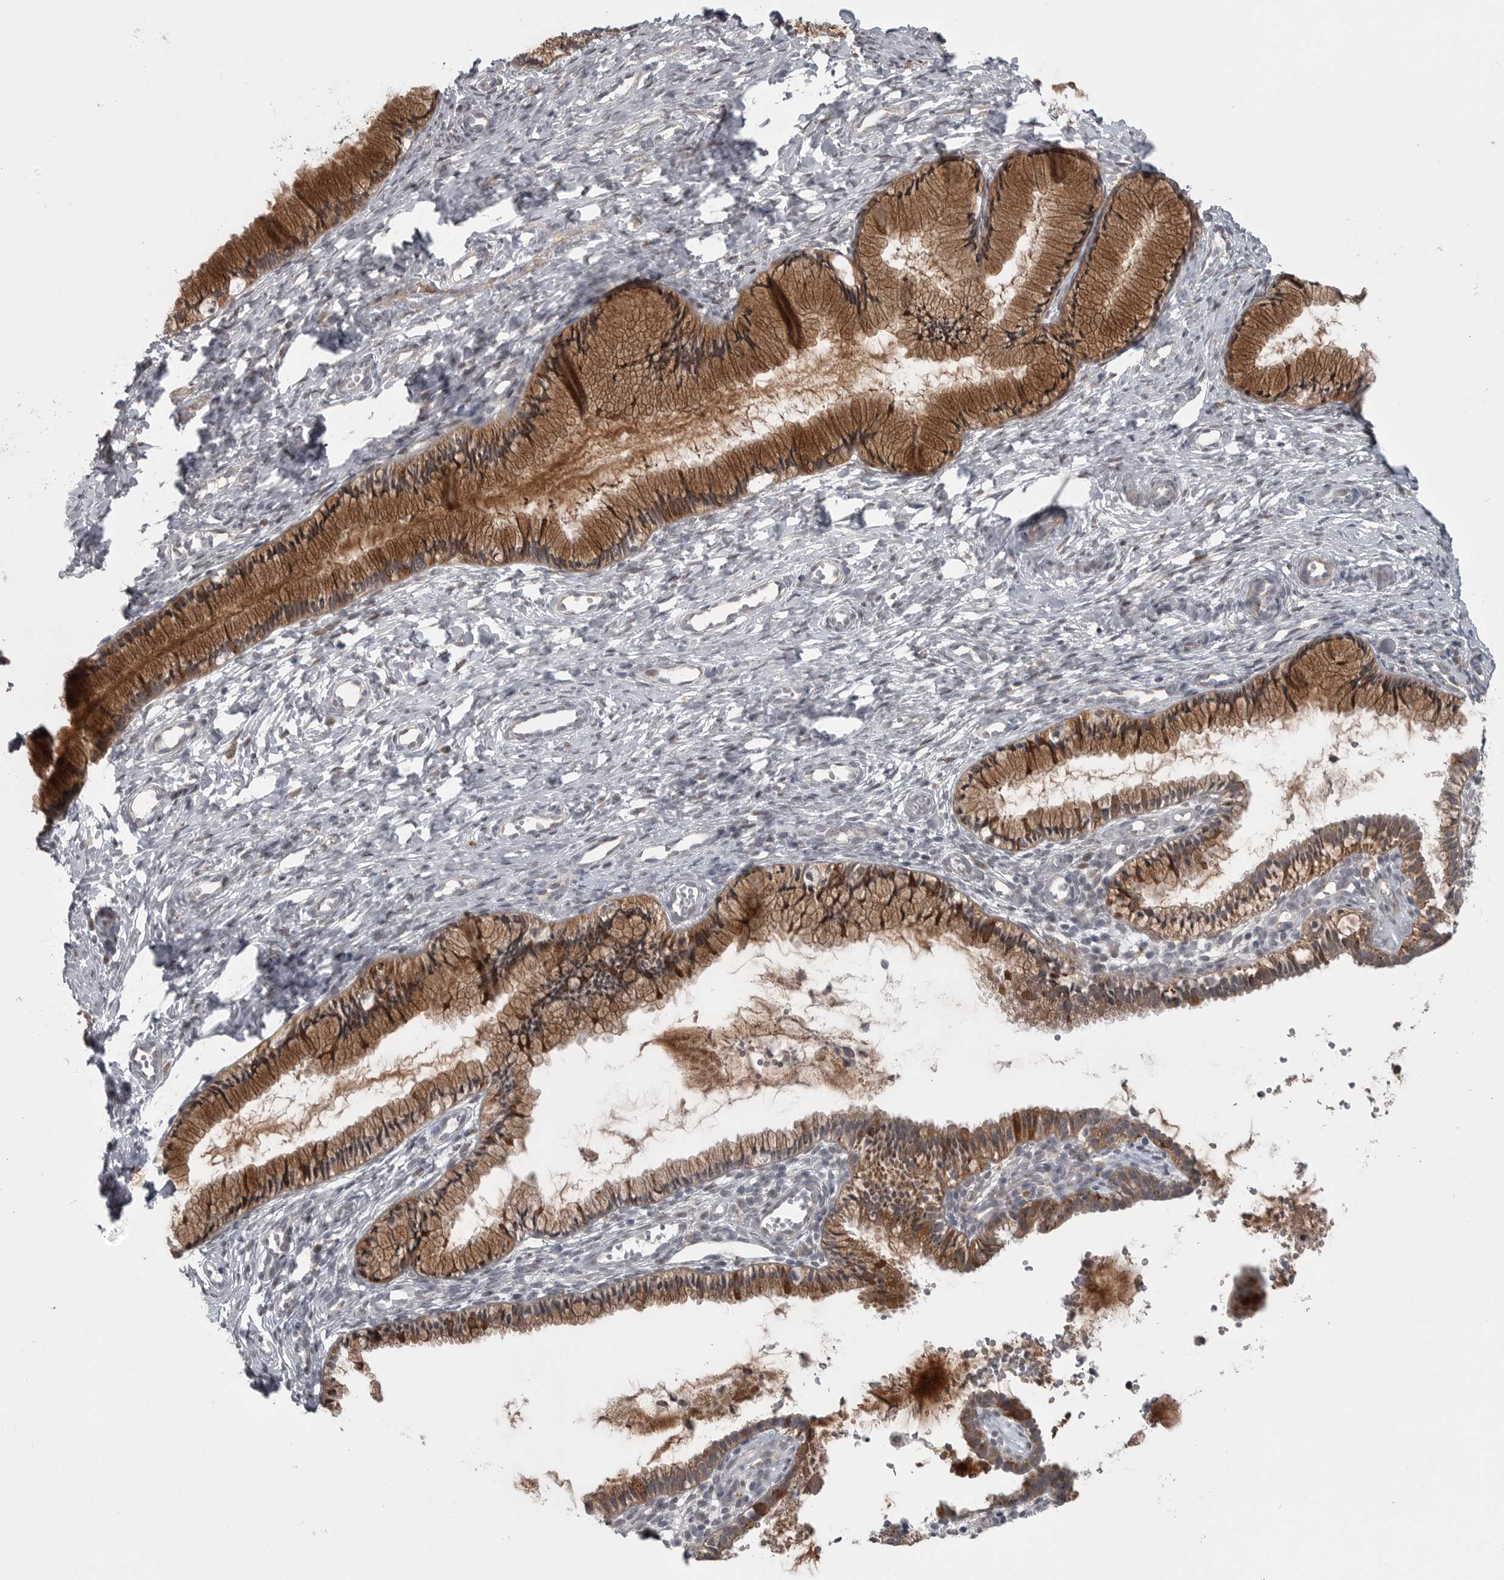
{"staining": {"intensity": "strong", "quantity": ">75%", "location": "cytoplasmic/membranous"}, "tissue": "cervix", "cell_type": "Glandular cells", "image_type": "normal", "snomed": [{"axis": "morphology", "description": "Normal tissue, NOS"}, {"axis": "topography", "description": "Cervix"}], "caption": "The photomicrograph reveals staining of unremarkable cervix, revealing strong cytoplasmic/membranous protein expression (brown color) within glandular cells. (DAB (3,3'-diaminobenzidine) IHC, brown staining for protein, blue staining for nuclei).", "gene": "PPP1R9A", "patient": {"sex": "female", "age": 27}}